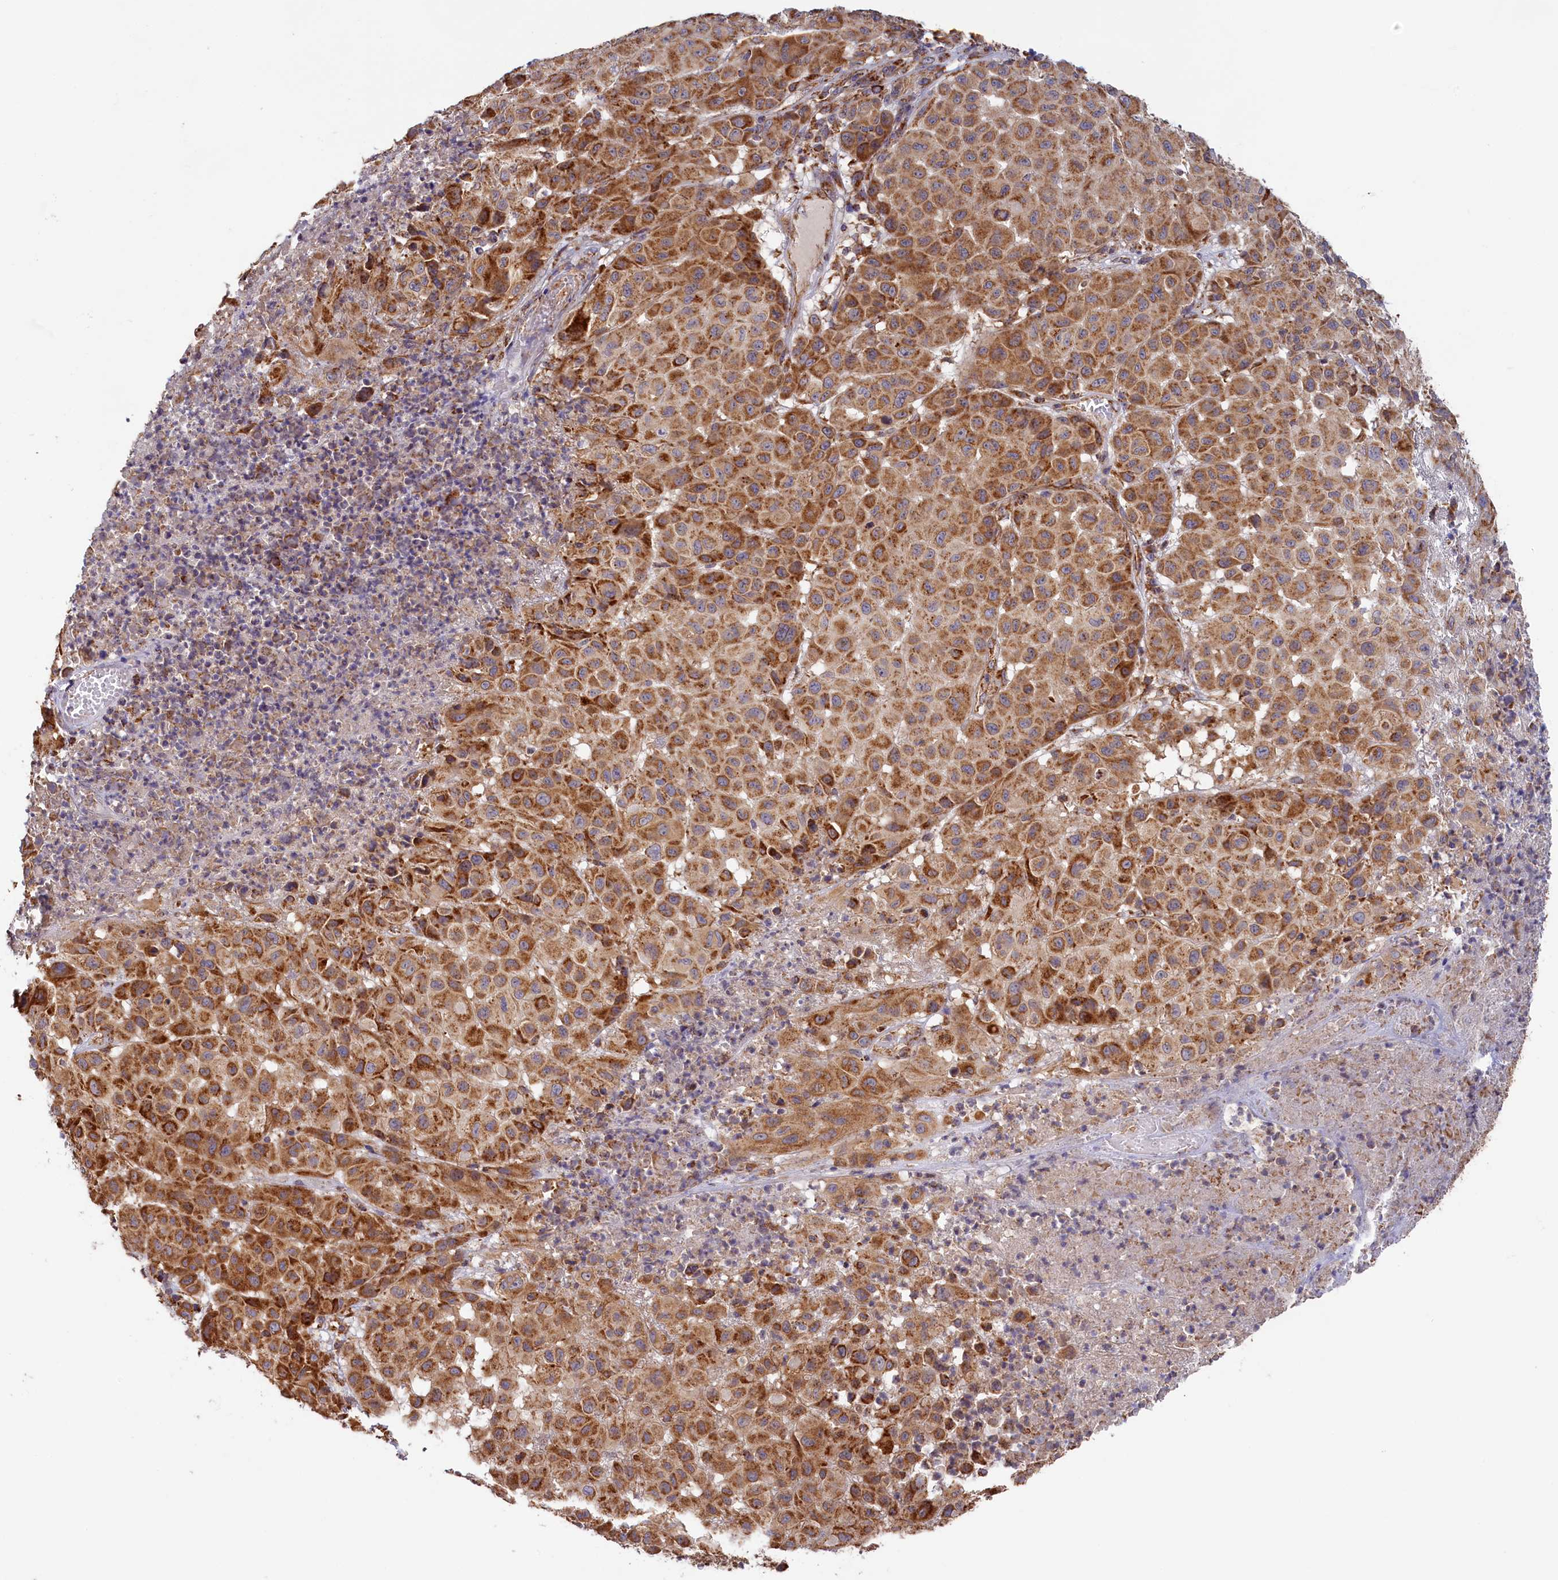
{"staining": {"intensity": "strong", "quantity": ">75%", "location": "cytoplasmic/membranous"}, "tissue": "melanoma", "cell_type": "Tumor cells", "image_type": "cancer", "snomed": [{"axis": "morphology", "description": "Malignant melanoma, NOS"}, {"axis": "topography", "description": "Skin"}], "caption": "Tumor cells reveal high levels of strong cytoplasmic/membranous expression in approximately >75% of cells in melanoma.", "gene": "MACROD1", "patient": {"sex": "male", "age": 73}}